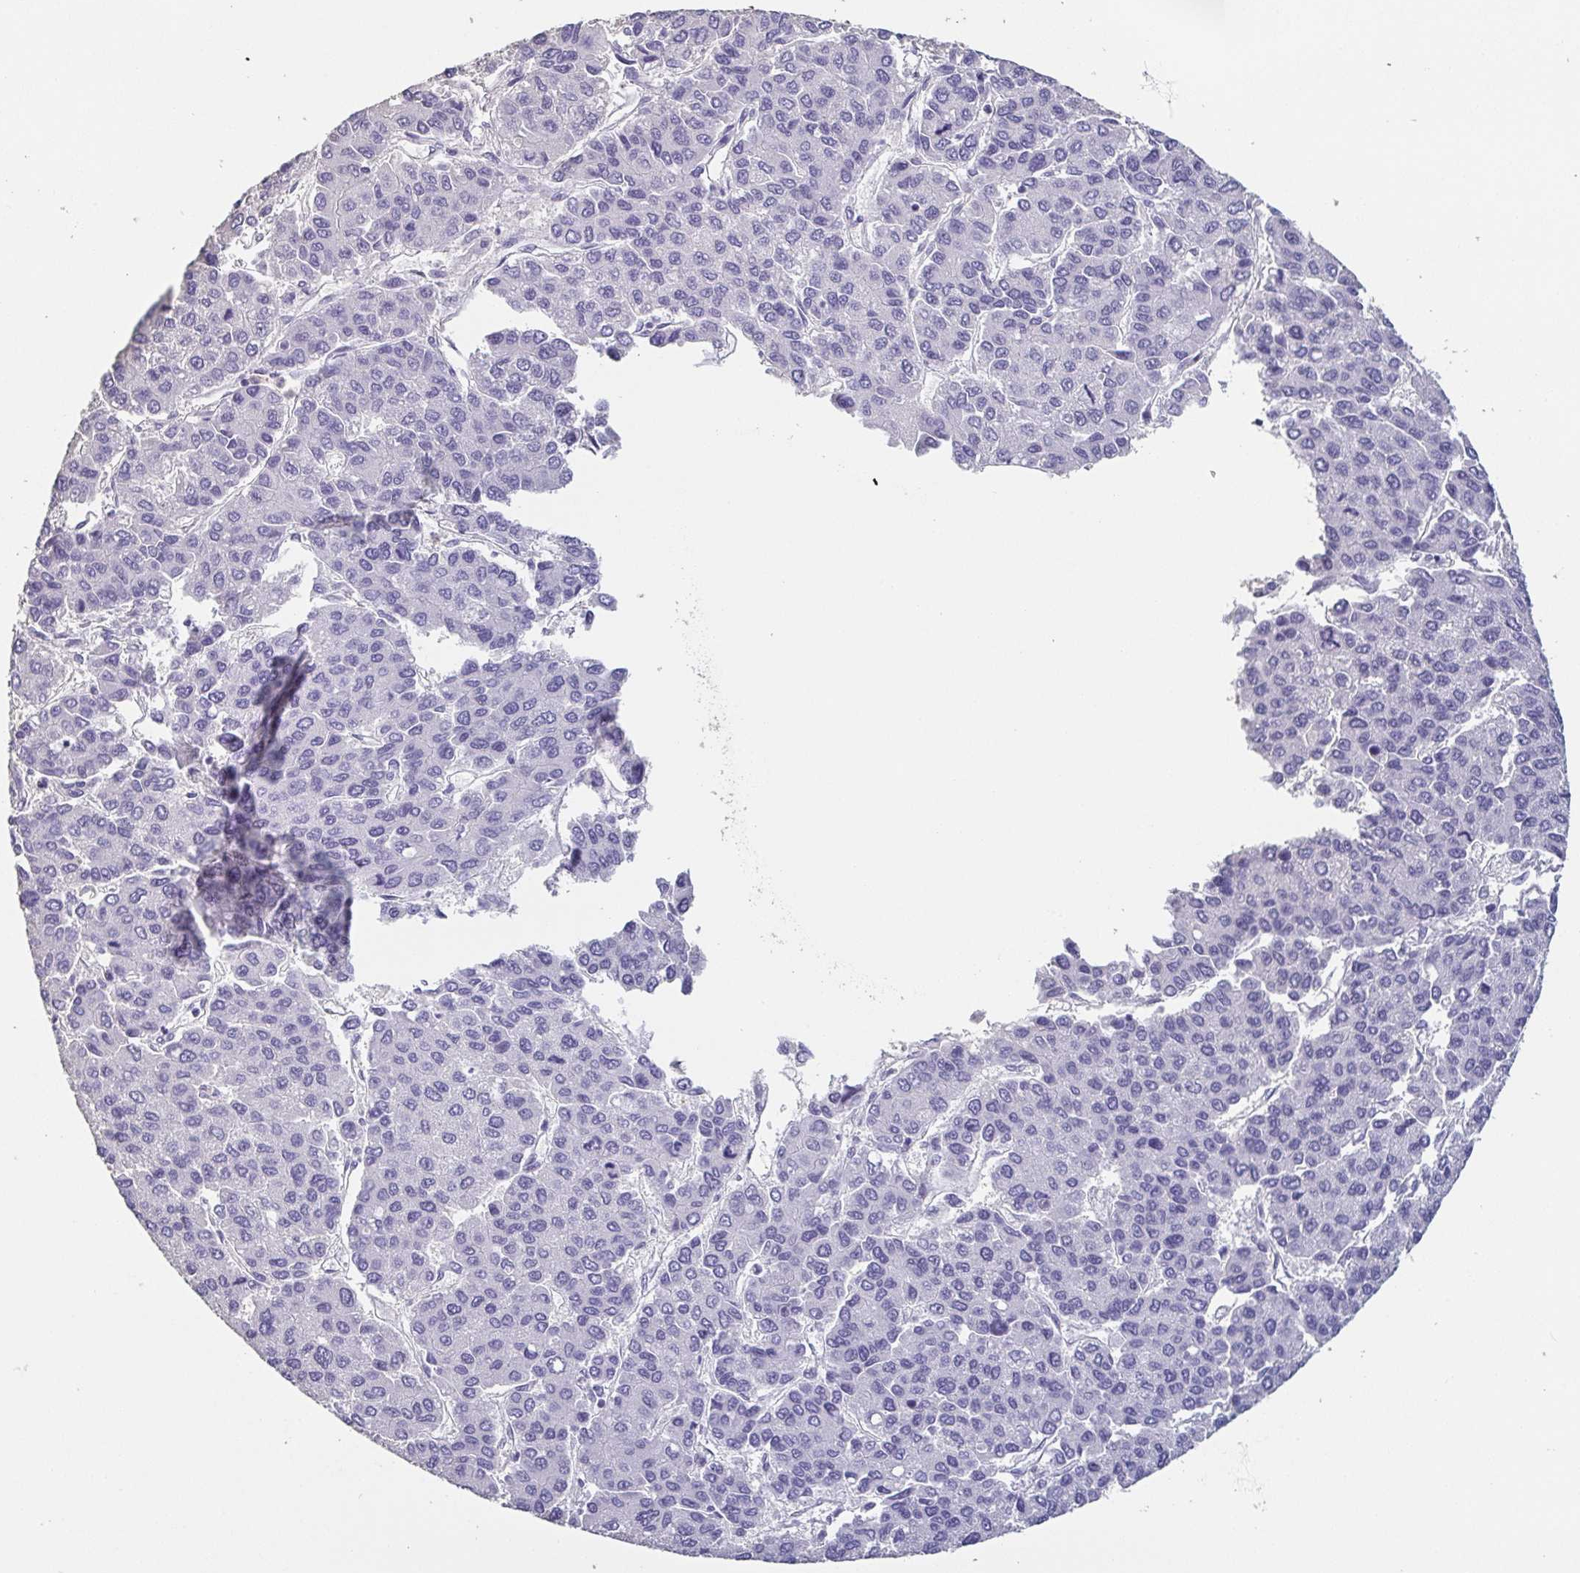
{"staining": {"intensity": "negative", "quantity": "none", "location": "none"}, "tissue": "liver cancer", "cell_type": "Tumor cells", "image_type": "cancer", "snomed": [{"axis": "morphology", "description": "Carcinoma, Hepatocellular, NOS"}, {"axis": "topography", "description": "Liver"}], "caption": "High magnification brightfield microscopy of hepatocellular carcinoma (liver) stained with DAB (brown) and counterstained with hematoxylin (blue): tumor cells show no significant staining.", "gene": "BPIFA2", "patient": {"sex": "female", "age": 66}}